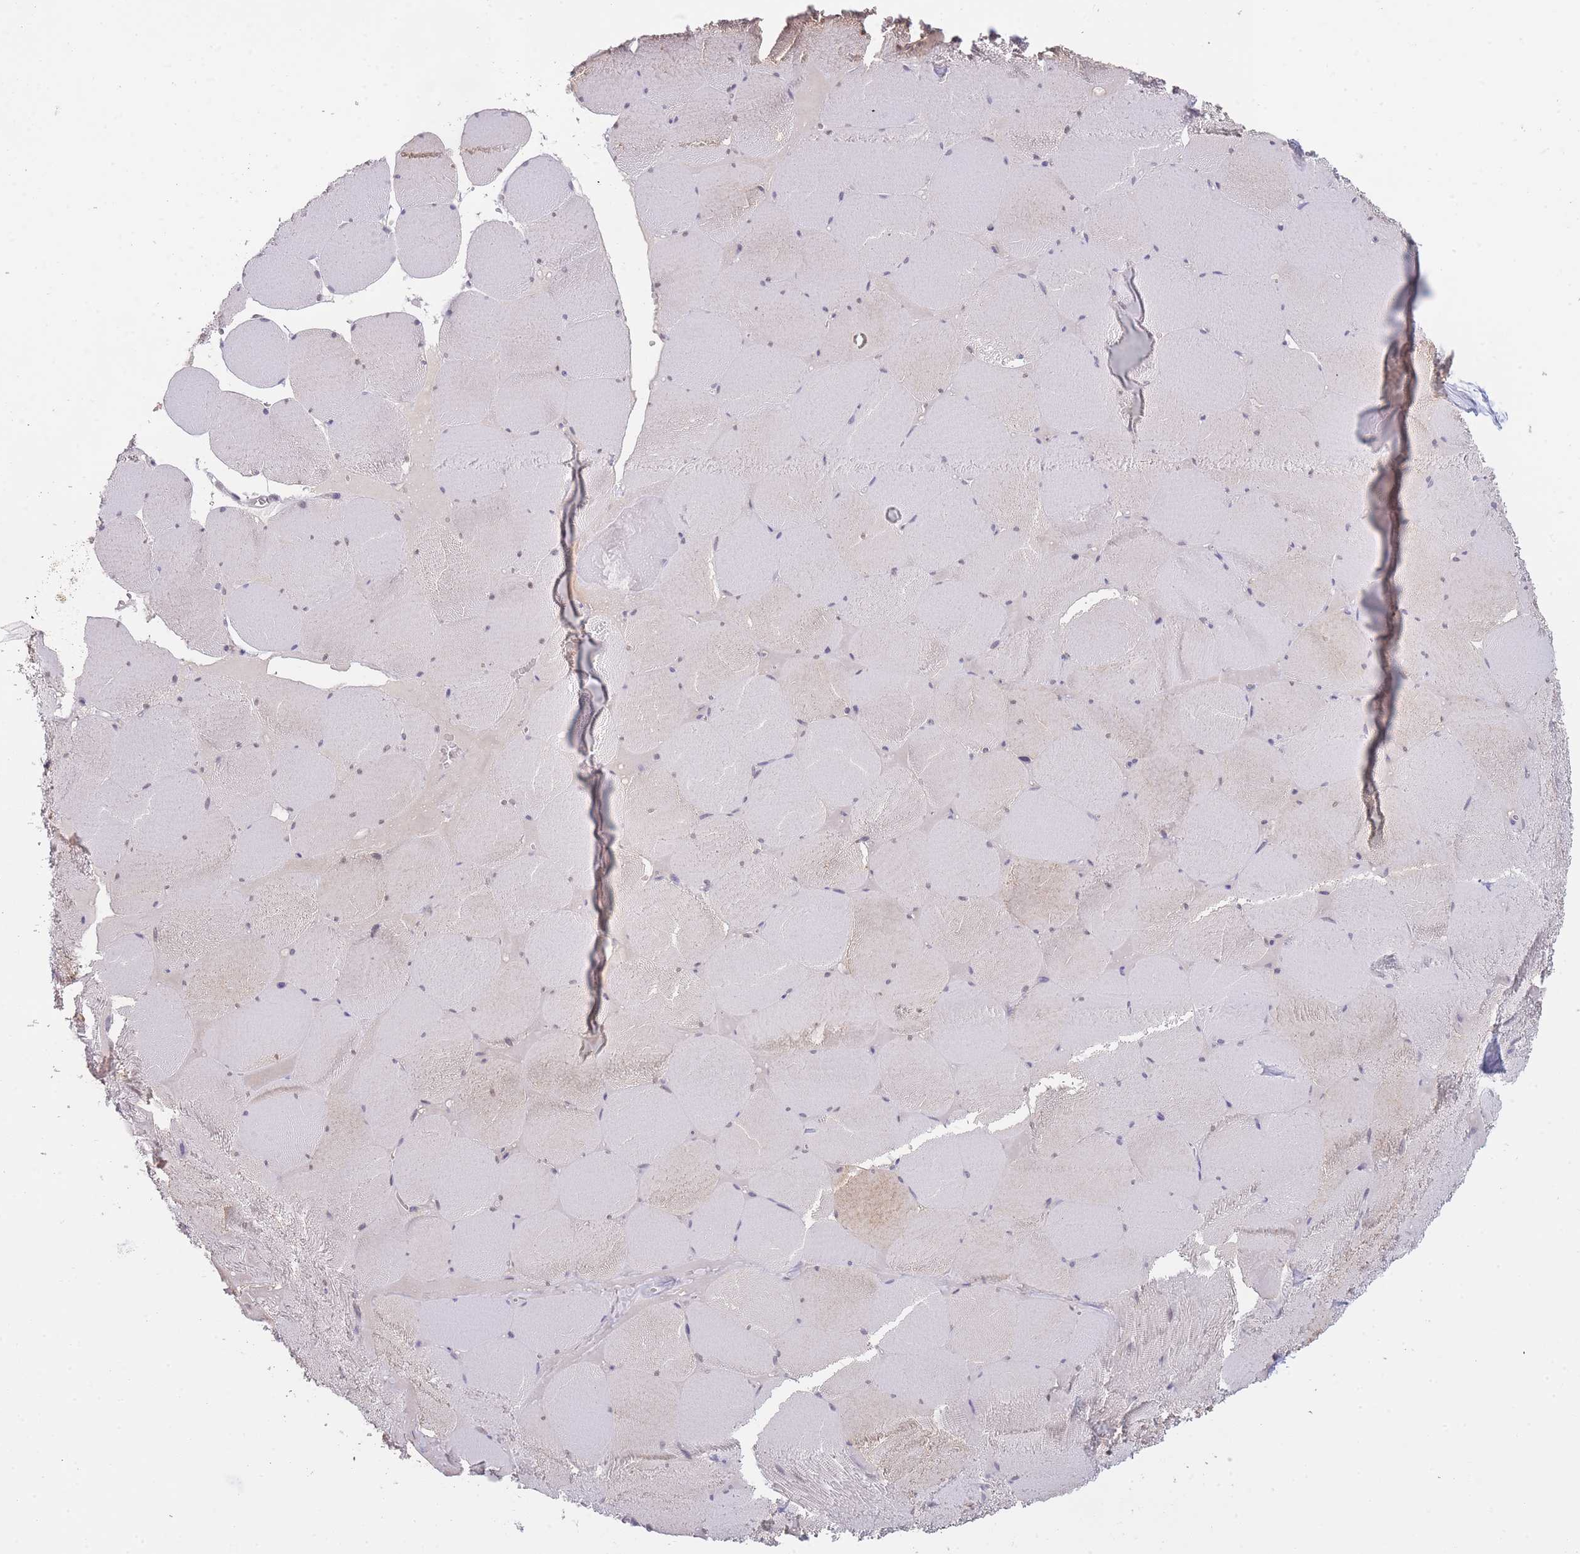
{"staining": {"intensity": "negative", "quantity": "none", "location": "none"}, "tissue": "skeletal muscle", "cell_type": "Myocytes", "image_type": "normal", "snomed": [{"axis": "morphology", "description": "Normal tissue, NOS"}, {"axis": "topography", "description": "Skeletal muscle"}, {"axis": "topography", "description": "Head-Neck"}], "caption": "Immunohistochemistry of normal human skeletal muscle displays no expression in myocytes. Nuclei are stained in blue.", "gene": "GOLGA6L1", "patient": {"sex": "male", "age": 66}}